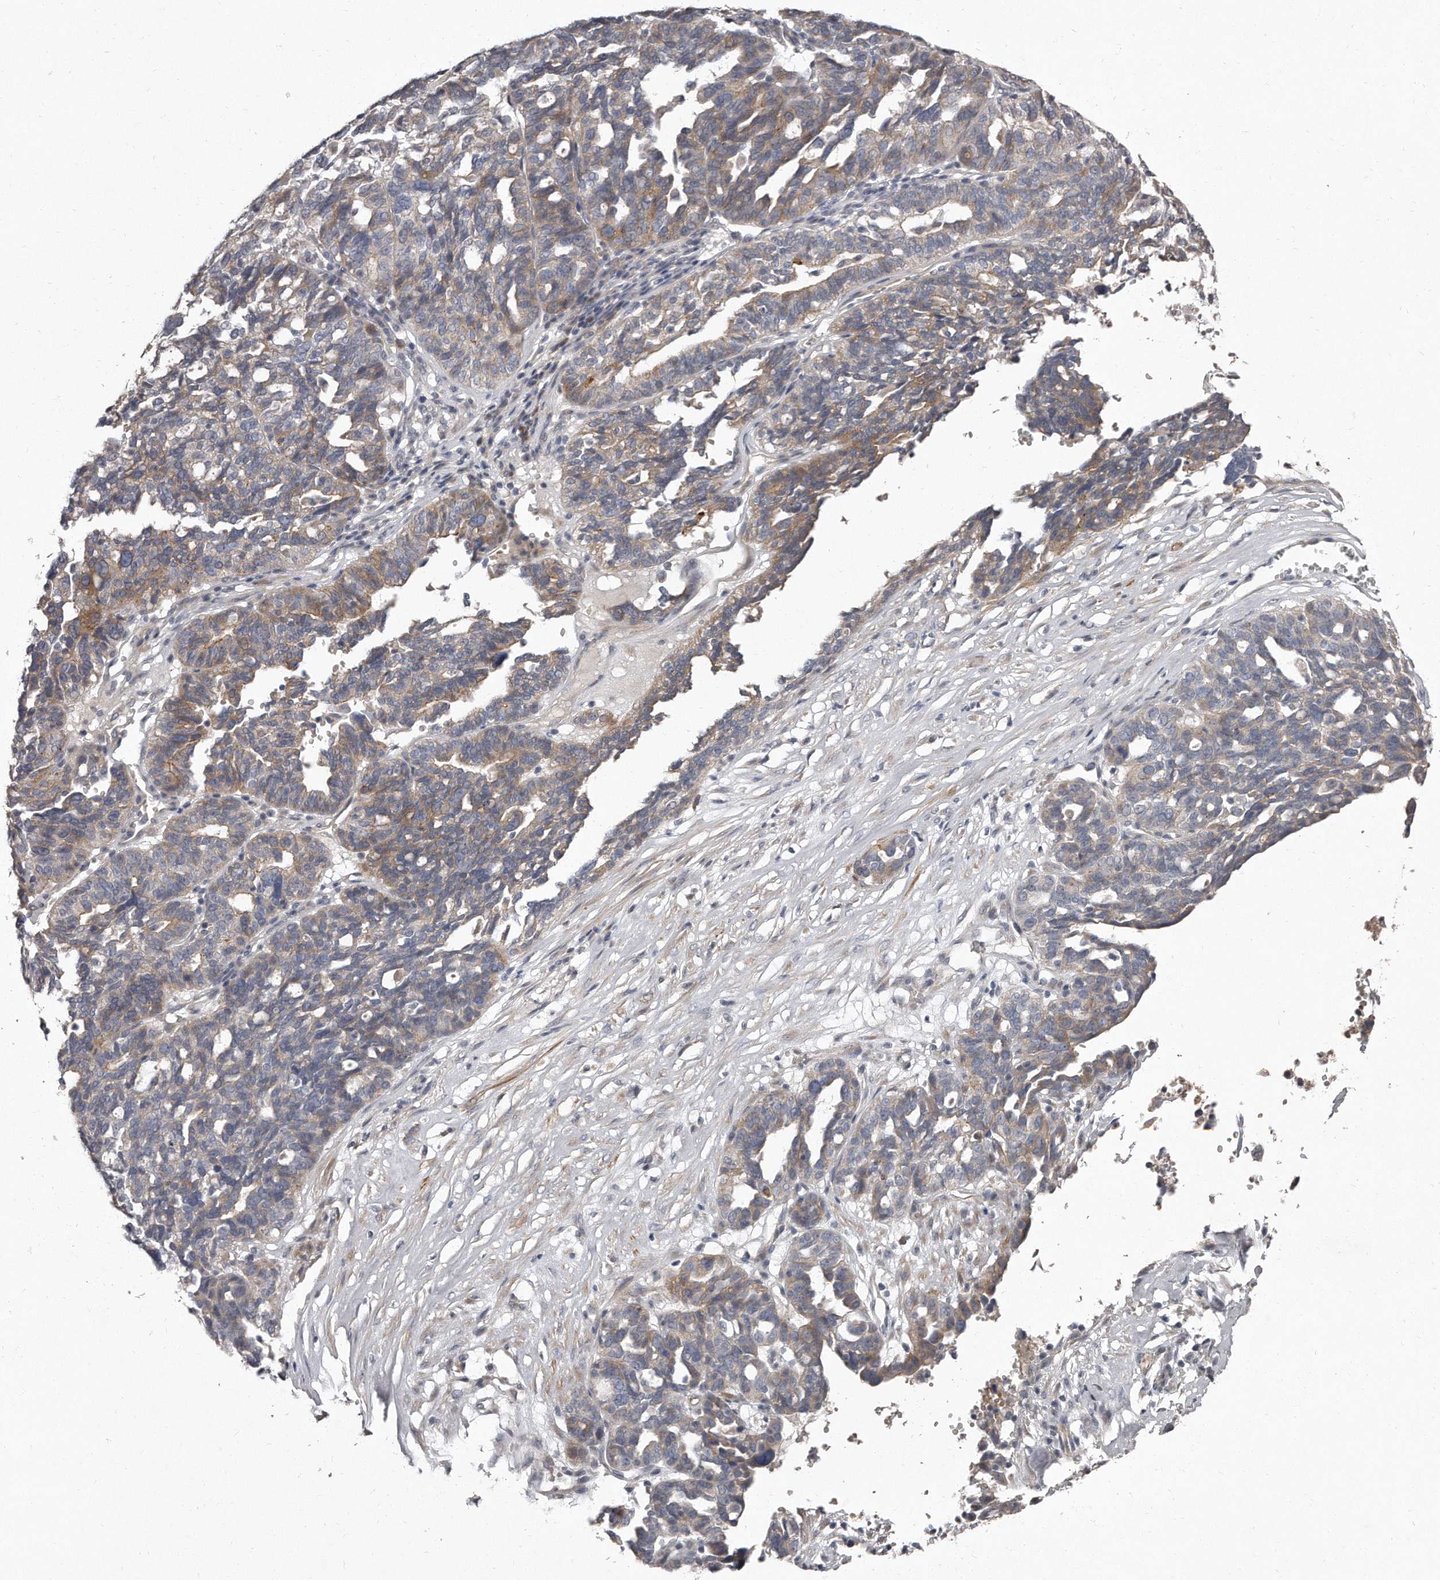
{"staining": {"intensity": "weak", "quantity": ">75%", "location": "cytoplasmic/membranous"}, "tissue": "ovarian cancer", "cell_type": "Tumor cells", "image_type": "cancer", "snomed": [{"axis": "morphology", "description": "Cystadenocarcinoma, serous, NOS"}, {"axis": "topography", "description": "Ovary"}], "caption": "Protein analysis of serous cystadenocarcinoma (ovarian) tissue reveals weak cytoplasmic/membranous positivity in about >75% of tumor cells. The protein of interest is stained brown, and the nuclei are stained in blue (DAB IHC with brightfield microscopy, high magnification).", "gene": "TECR", "patient": {"sex": "female", "age": 59}}